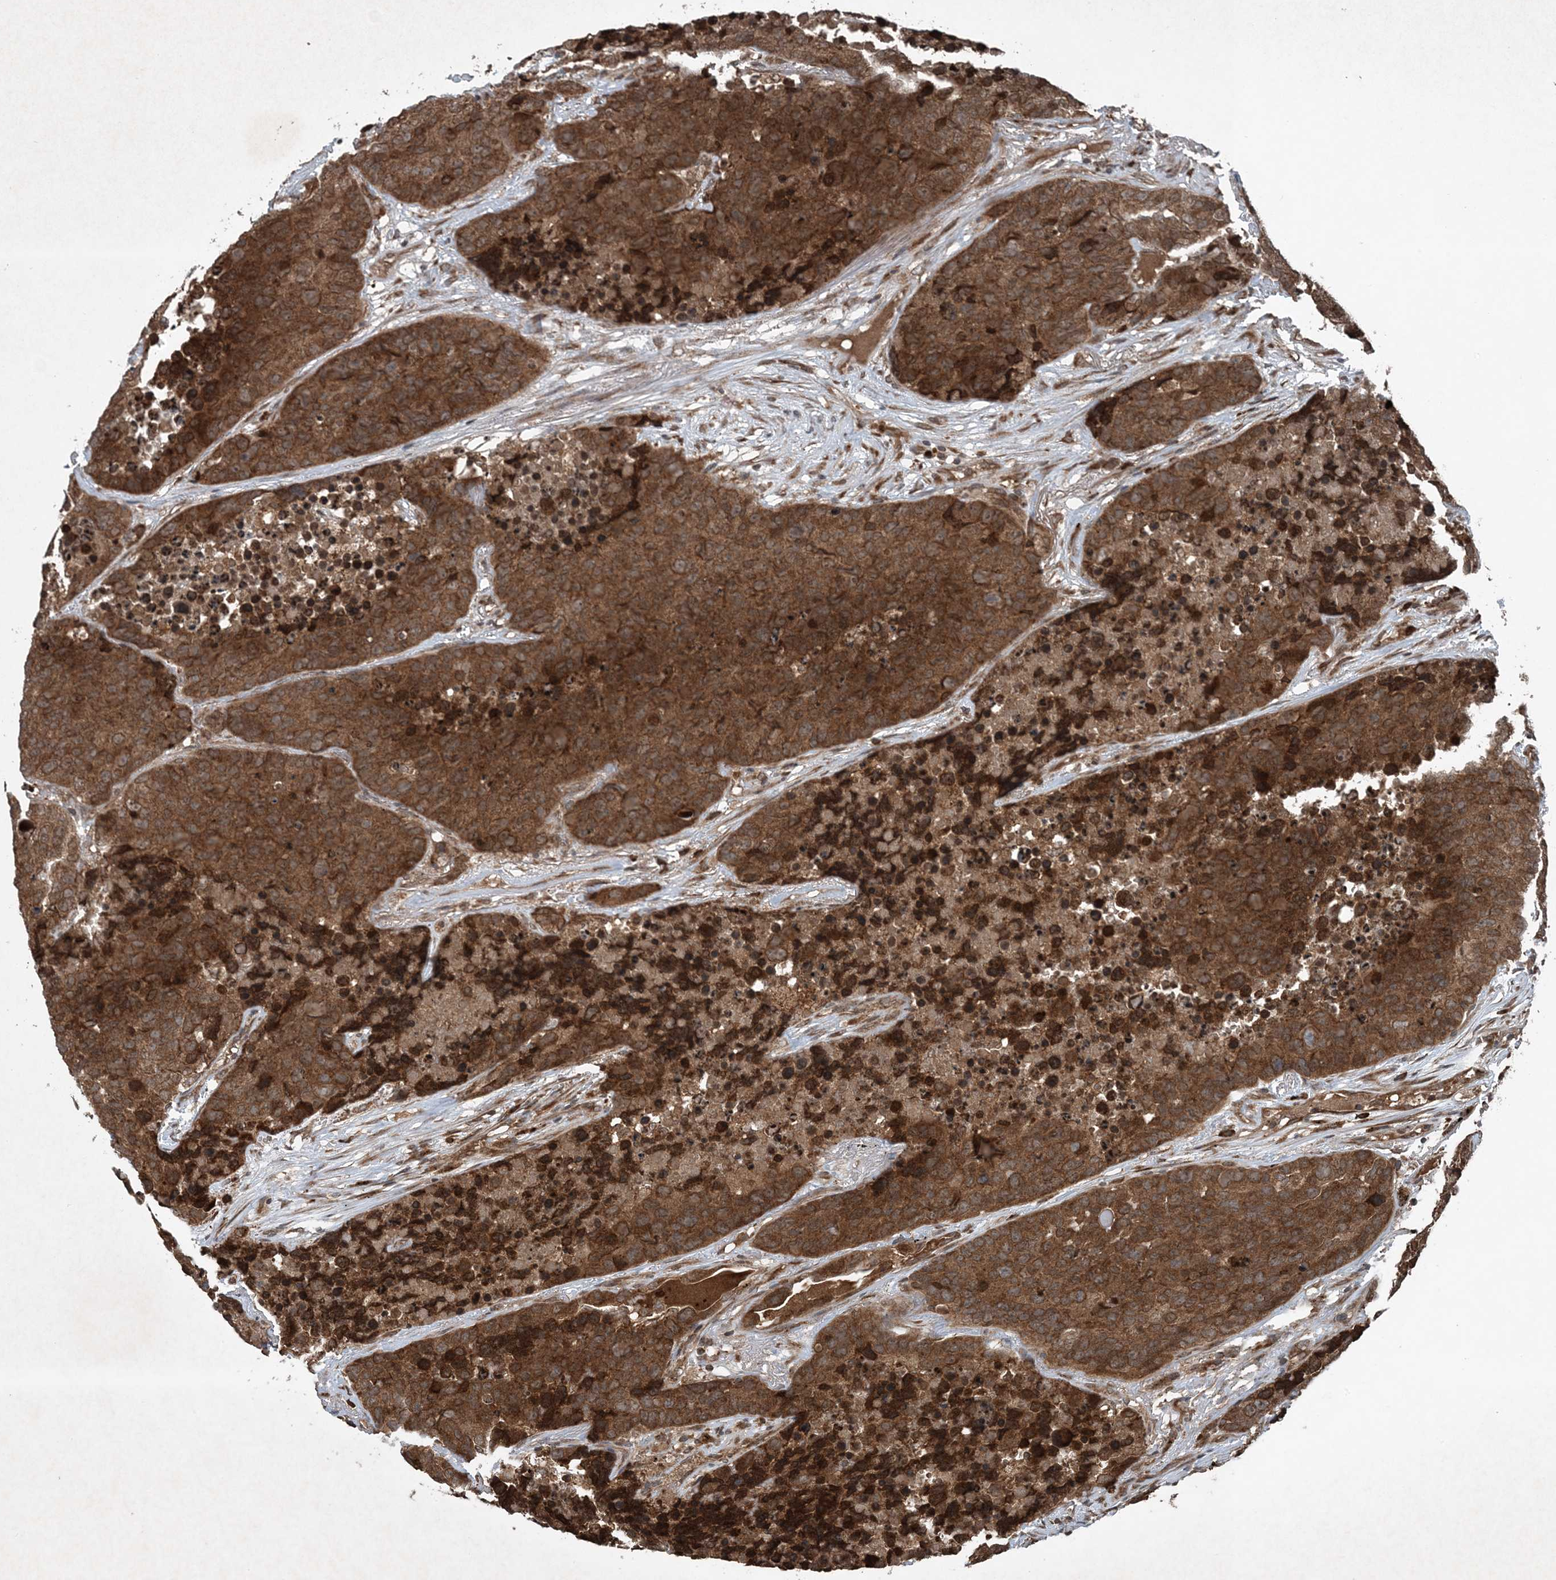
{"staining": {"intensity": "strong", "quantity": ">75%", "location": "cytoplasmic/membranous"}, "tissue": "carcinoid", "cell_type": "Tumor cells", "image_type": "cancer", "snomed": [{"axis": "morphology", "description": "Carcinoid, malignant, NOS"}, {"axis": "topography", "description": "Lung"}], "caption": "Brown immunohistochemical staining in carcinoid exhibits strong cytoplasmic/membranous expression in about >75% of tumor cells.", "gene": "GNG5", "patient": {"sex": "male", "age": 60}}